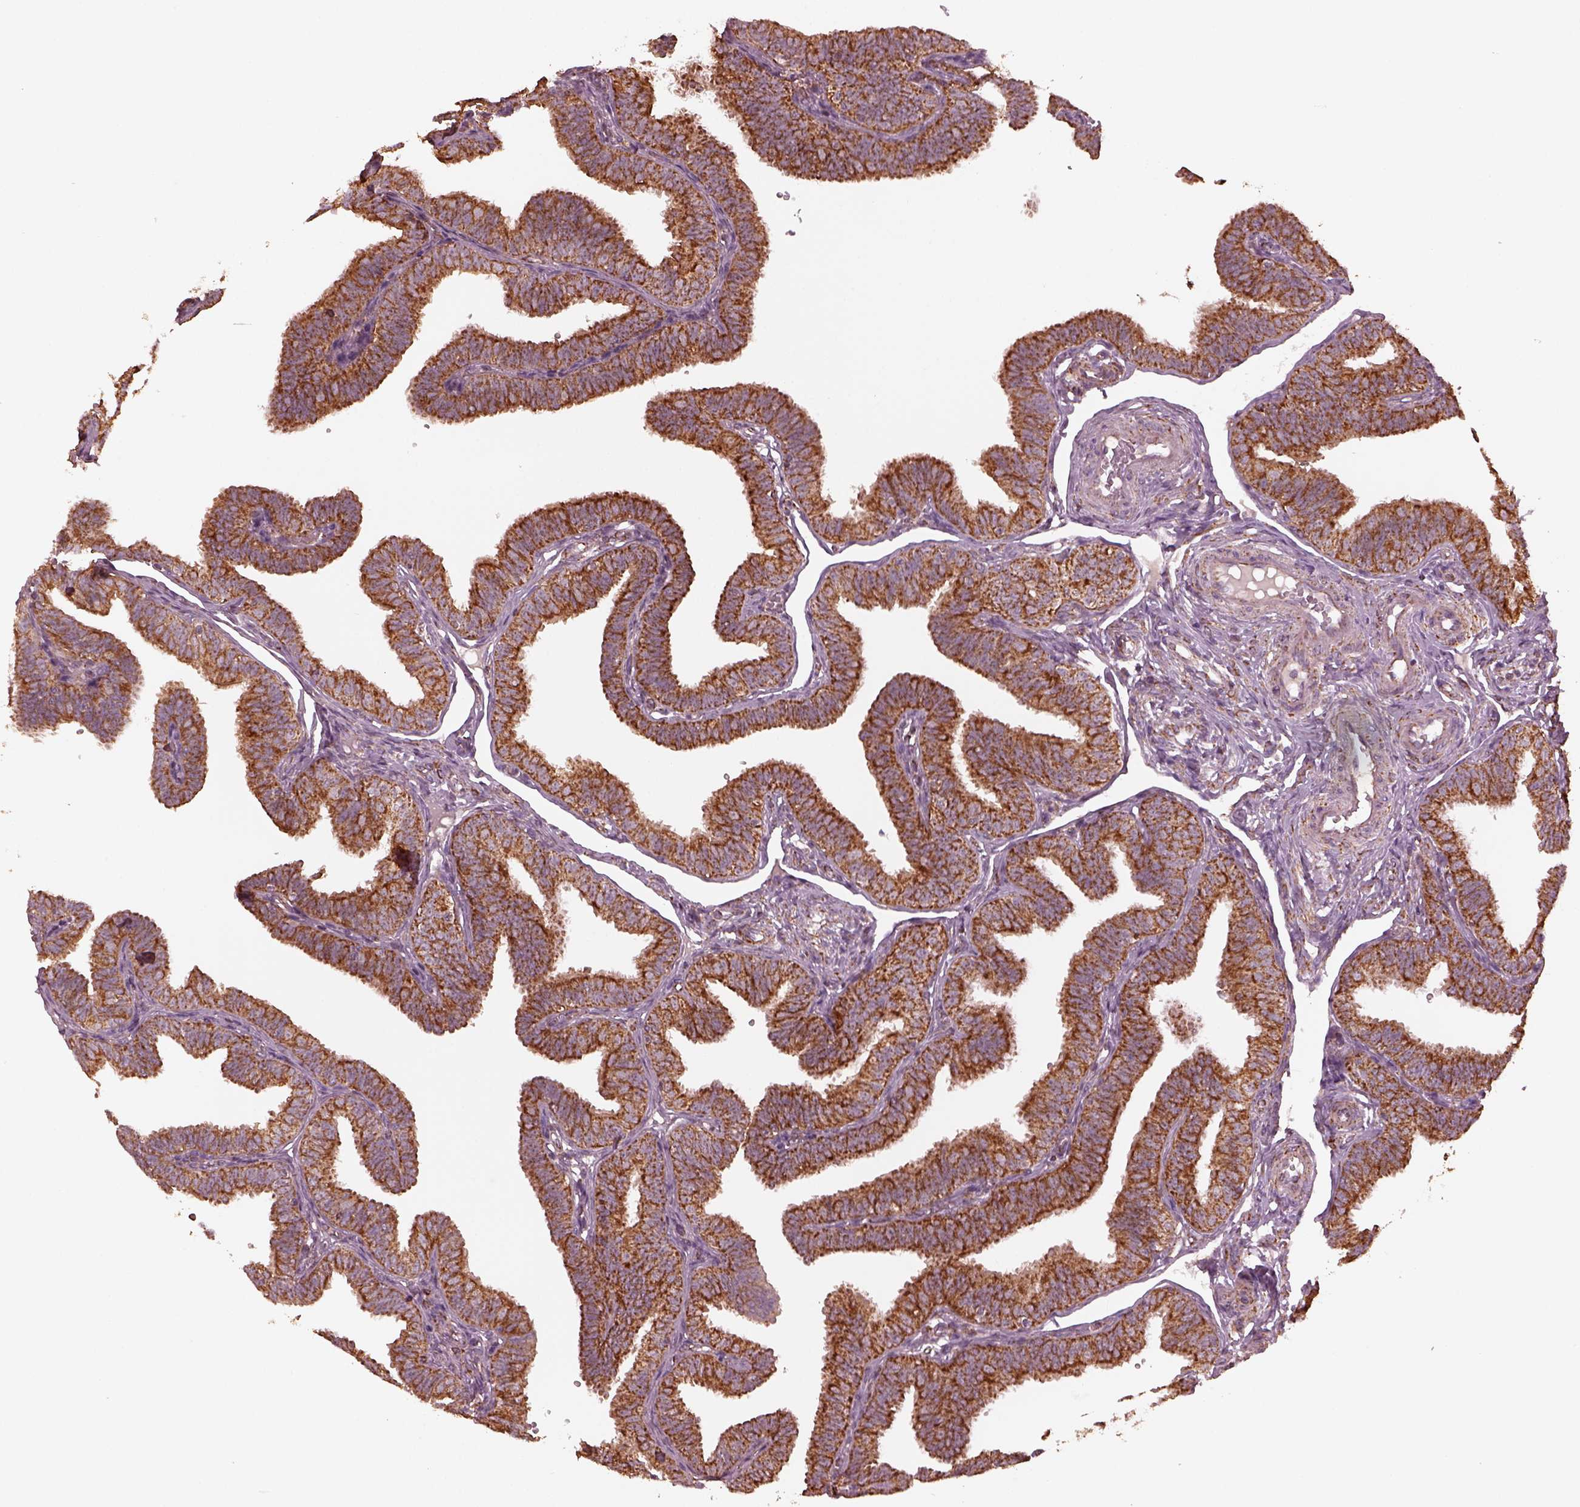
{"staining": {"intensity": "strong", "quantity": ">75%", "location": "cytoplasmic/membranous"}, "tissue": "fallopian tube", "cell_type": "Glandular cells", "image_type": "normal", "snomed": [{"axis": "morphology", "description": "Normal tissue, NOS"}, {"axis": "topography", "description": "Fallopian tube"}], "caption": "An image of human fallopian tube stained for a protein reveals strong cytoplasmic/membranous brown staining in glandular cells. The staining was performed using DAB to visualize the protein expression in brown, while the nuclei were stained in blue with hematoxylin (Magnification: 20x).", "gene": "NDUFB10", "patient": {"sex": "female", "age": 25}}